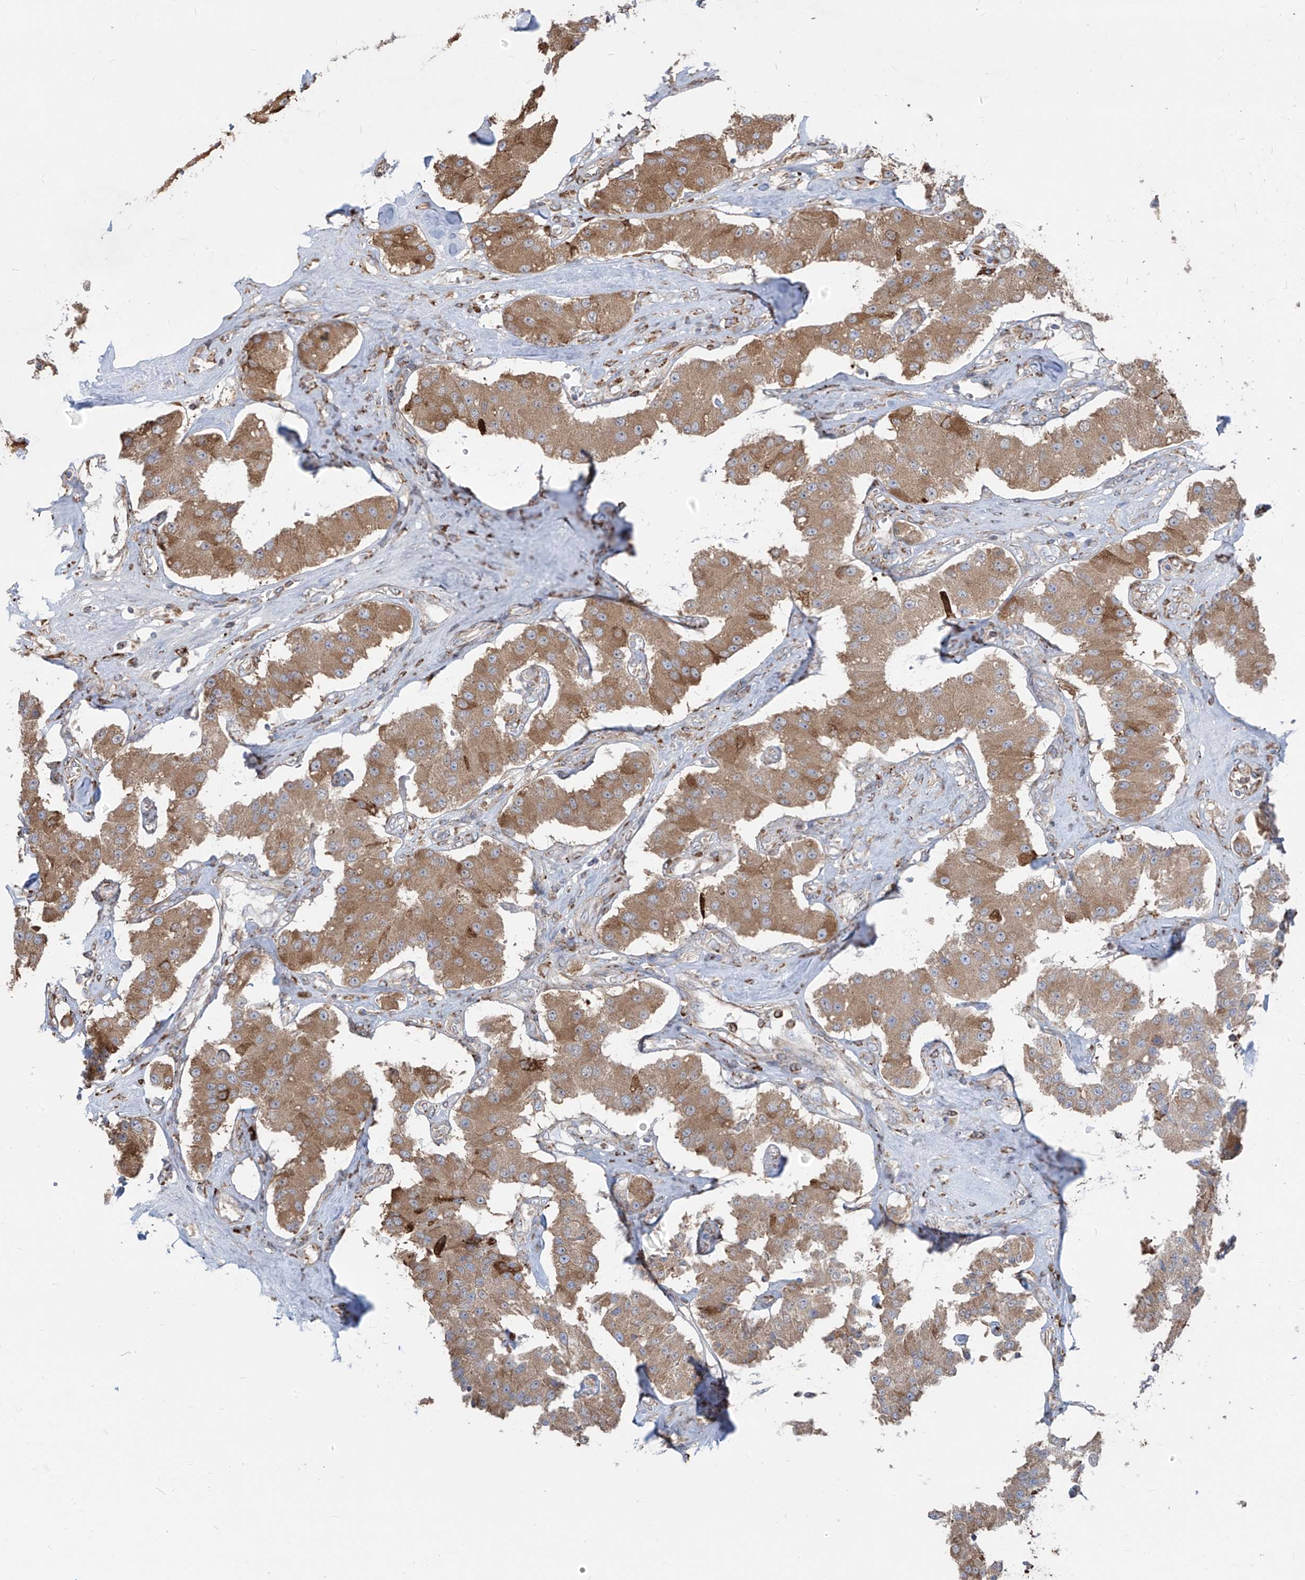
{"staining": {"intensity": "moderate", "quantity": ">75%", "location": "cytoplasmic/membranous"}, "tissue": "carcinoid", "cell_type": "Tumor cells", "image_type": "cancer", "snomed": [{"axis": "morphology", "description": "Carcinoid, malignant, NOS"}, {"axis": "topography", "description": "Pancreas"}], "caption": "Protein staining reveals moderate cytoplasmic/membranous staining in approximately >75% of tumor cells in carcinoid (malignant). (DAB (3,3'-diaminobenzidine) IHC with brightfield microscopy, high magnification).", "gene": "ZNF354C", "patient": {"sex": "male", "age": 41}}